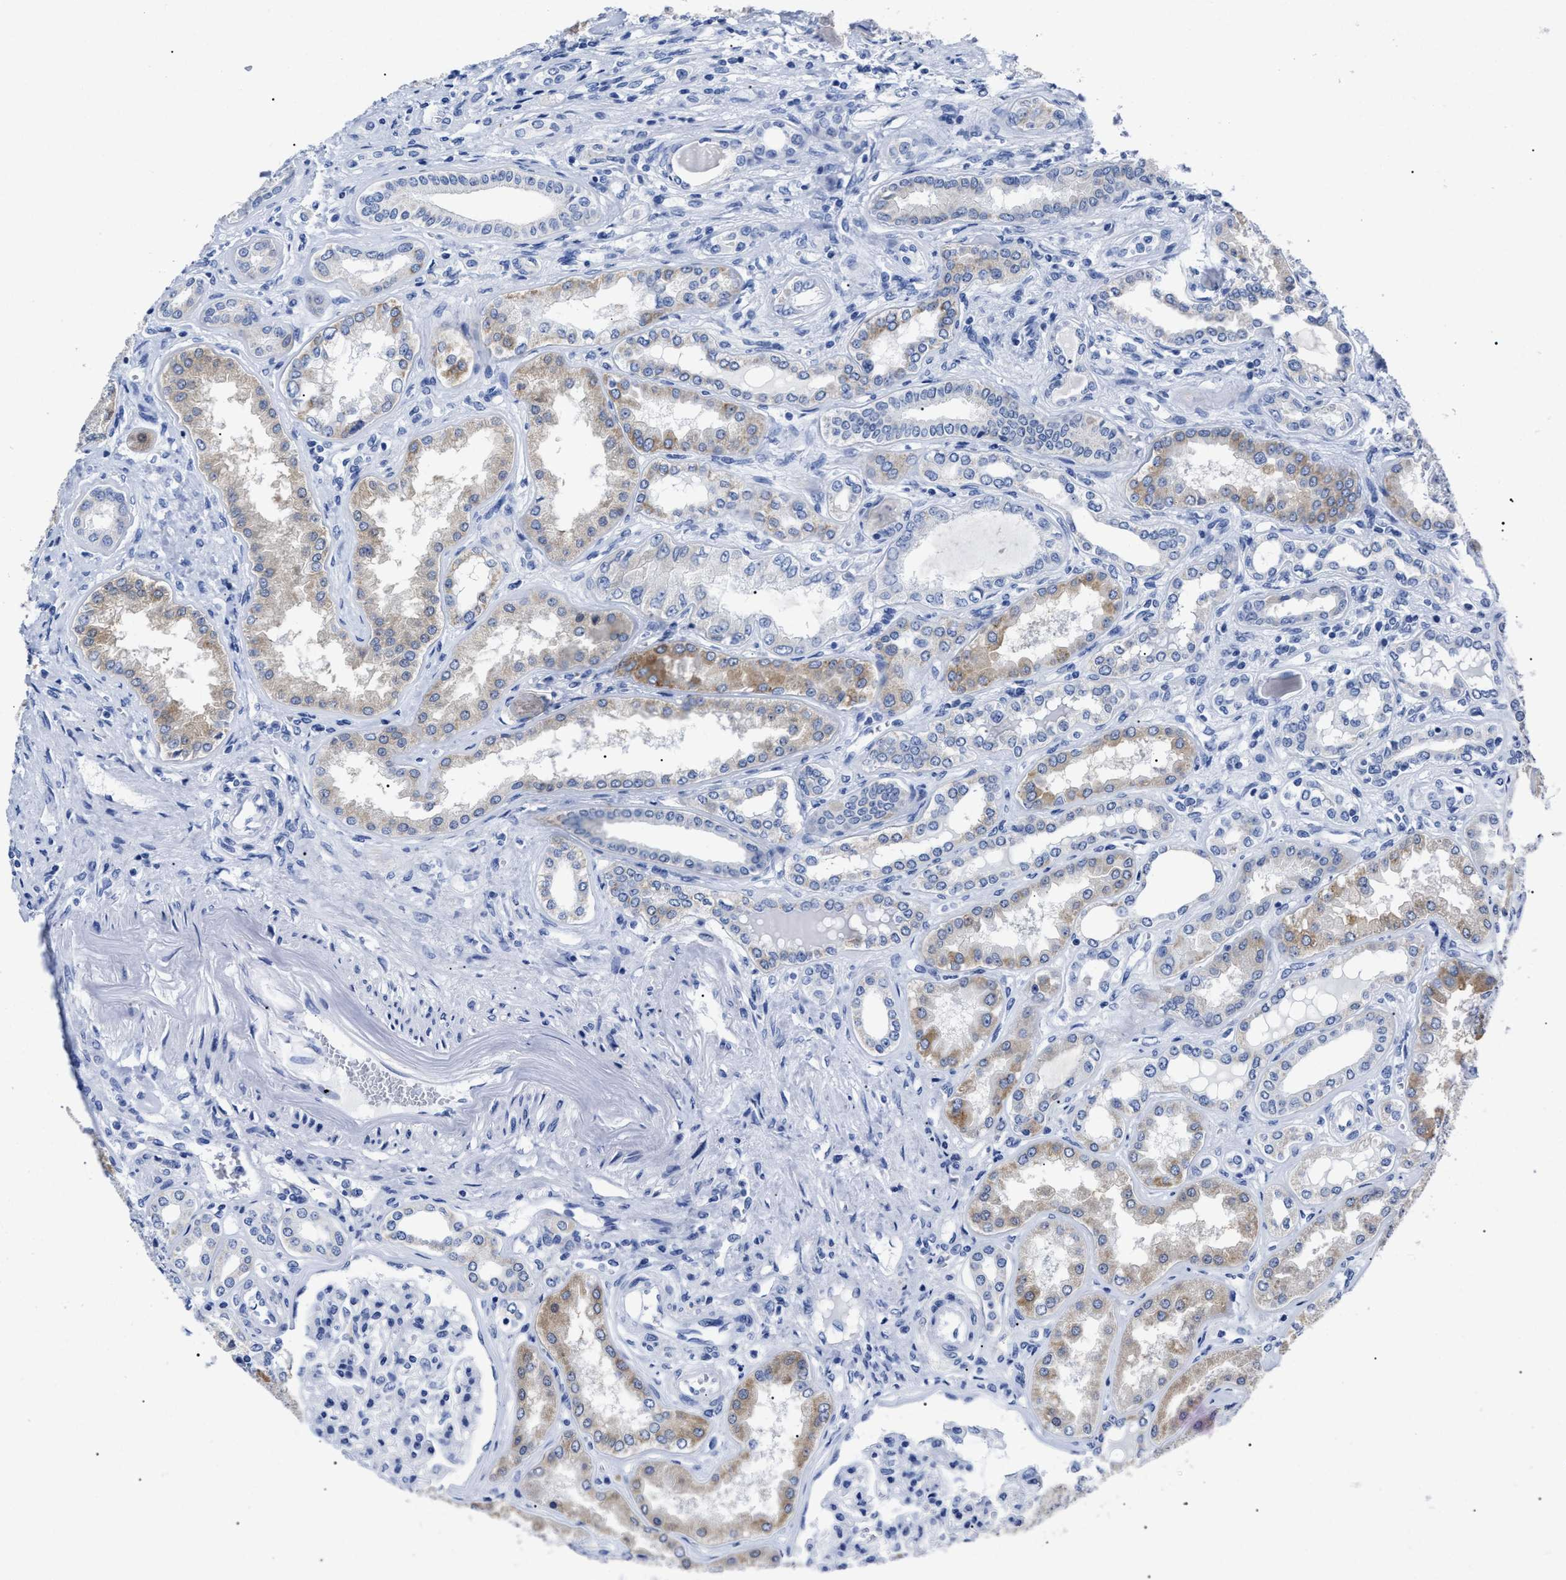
{"staining": {"intensity": "negative", "quantity": "none", "location": "none"}, "tissue": "kidney", "cell_type": "Cells in glomeruli", "image_type": "normal", "snomed": [{"axis": "morphology", "description": "Normal tissue, NOS"}, {"axis": "topography", "description": "Kidney"}], "caption": "Protein analysis of benign kidney reveals no significant staining in cells in glomeruli.", "gene": "ALPG", "patient": {"sex": "female", "age": 56}}